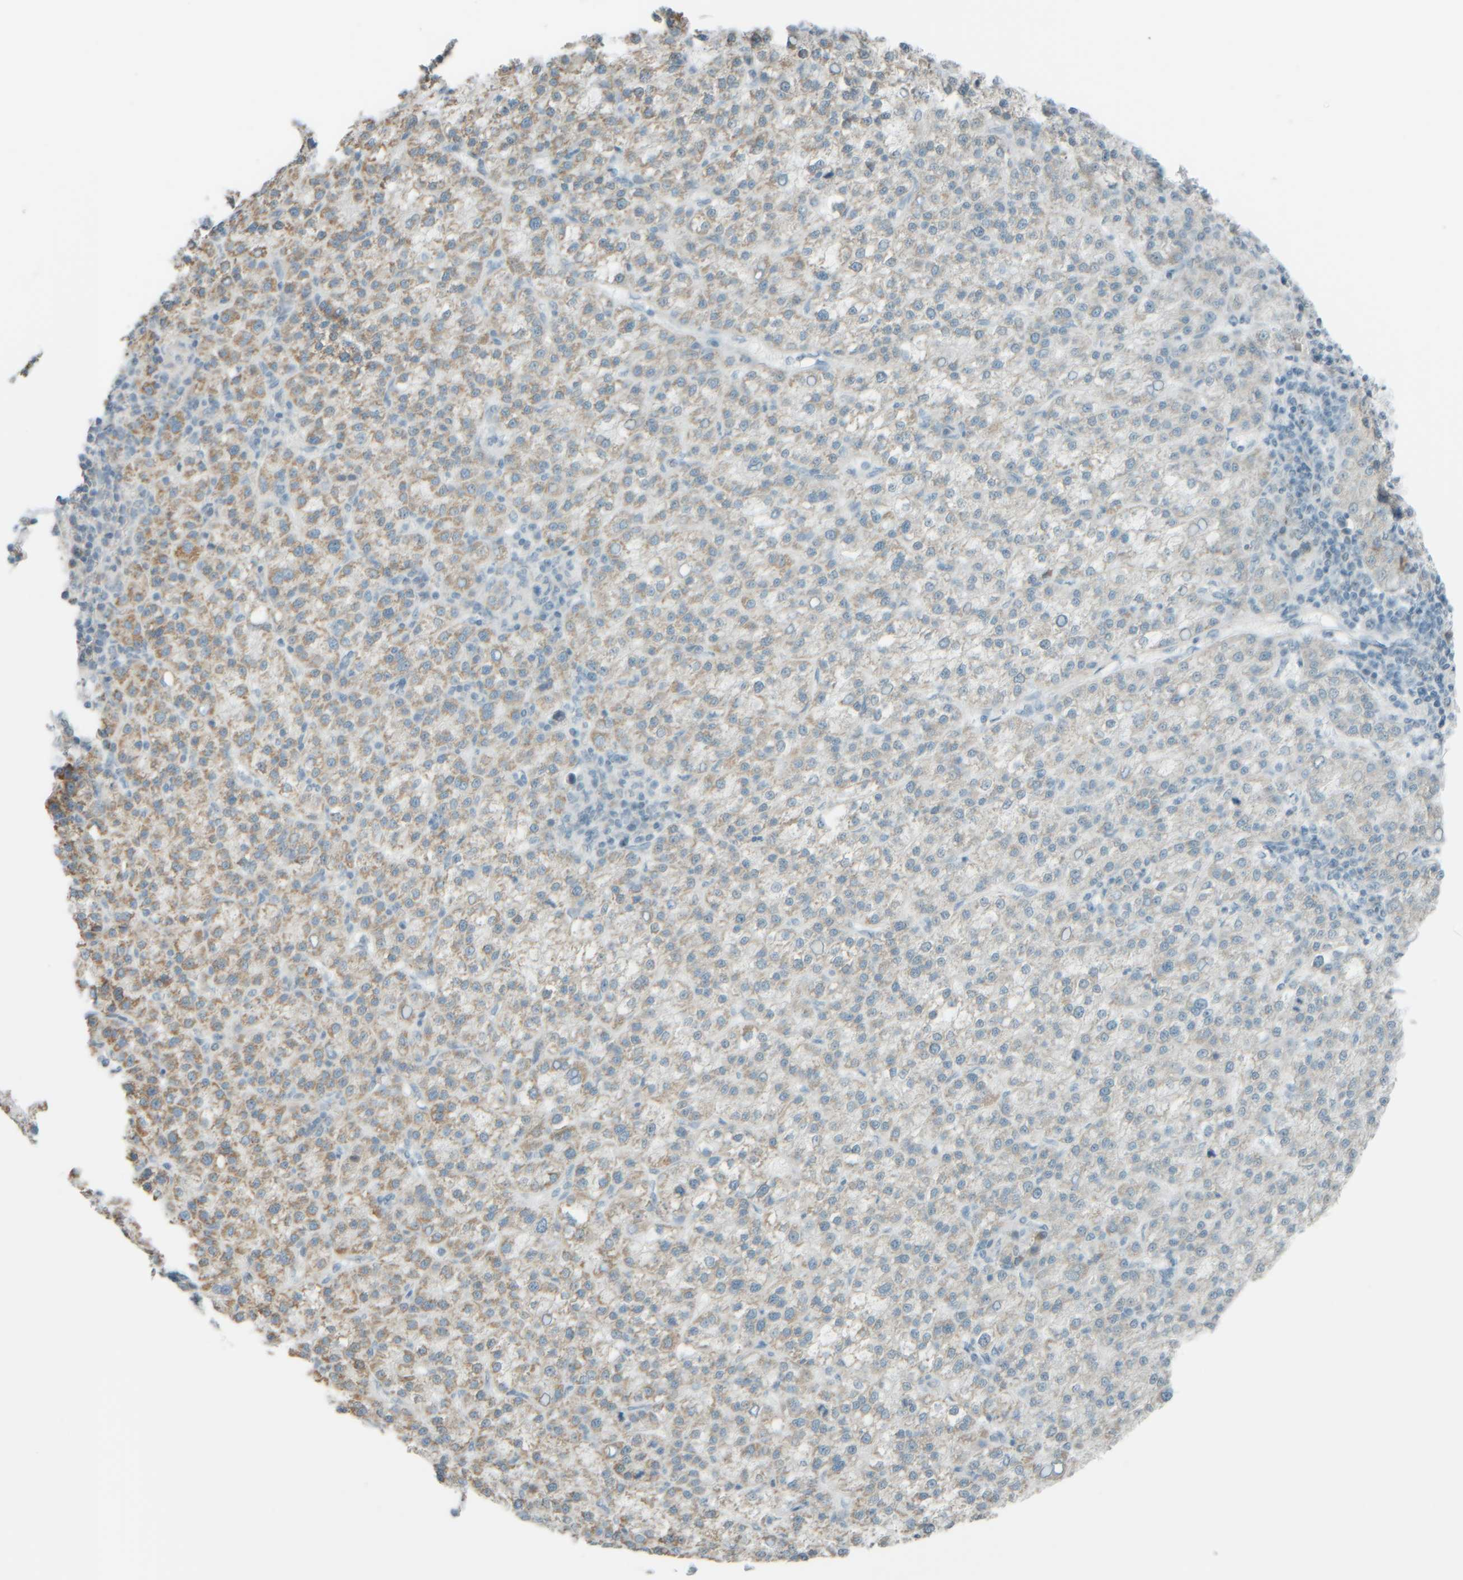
{"staining": {"intensity": "moderate", "quantity": "25%-75%", "location": "cytoplasmic/membranous"}, "tissue": "liver cancer", "cell_type": "Tumor cells", "image_type": "cancer", "snomed": [{"axis": "morphology", "description": "Carcinoma, Hepatocellular, NOS"}, {"axis": "topography", "description": "Liver"}], "caption": "Immunohistochemical staining of human liver cancer (hepatocellular carcinoma) displays moderate cytoplasmic/membranous protein expression in approximately 25%-75% of tumor cells.", "gene": "PTGES3L-AARSD1", "patient": {"sex": "female", "age": 58}}